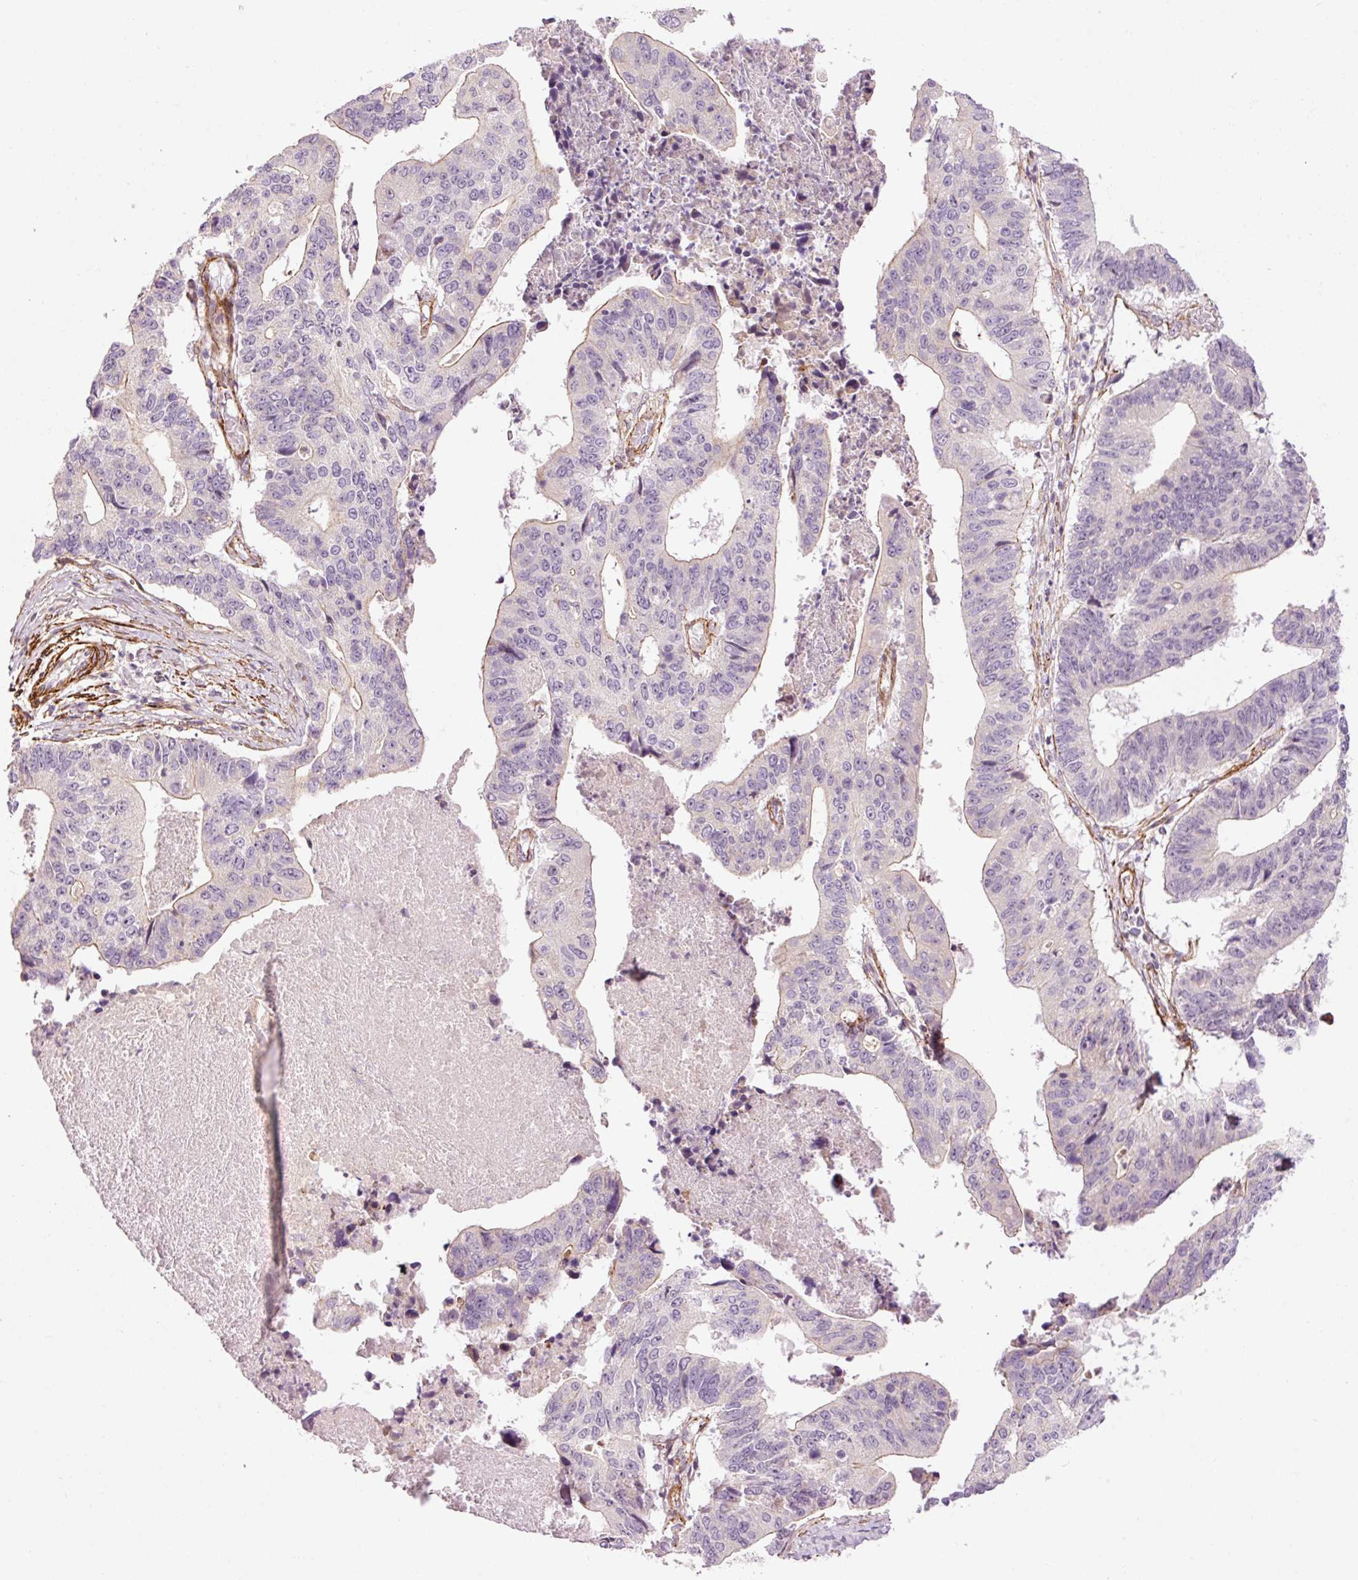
{"staining": {"intensity": "weak", "quantity": "25%-75%", "location": "cytoplasmic/membranous"}, "tissue": "stomach cancer", "cell_type": "Tumor cells", "image_type": "cancer", "snomed": [{"axis": "morphology", "description": "Adenocarcinoma, NOS"}, {"axis": "topography", "description": "Stomach"}], "caption": "Immunohistochemistry (IHC) of stomach cancer (adenocarcinoma) shows low levels of weak cytoplasmic/membranous expression in approximately 25%-75% of tumor cells.", "gene": "ANKRD20A1", "patient": {"sex": "male", "age": 59}}